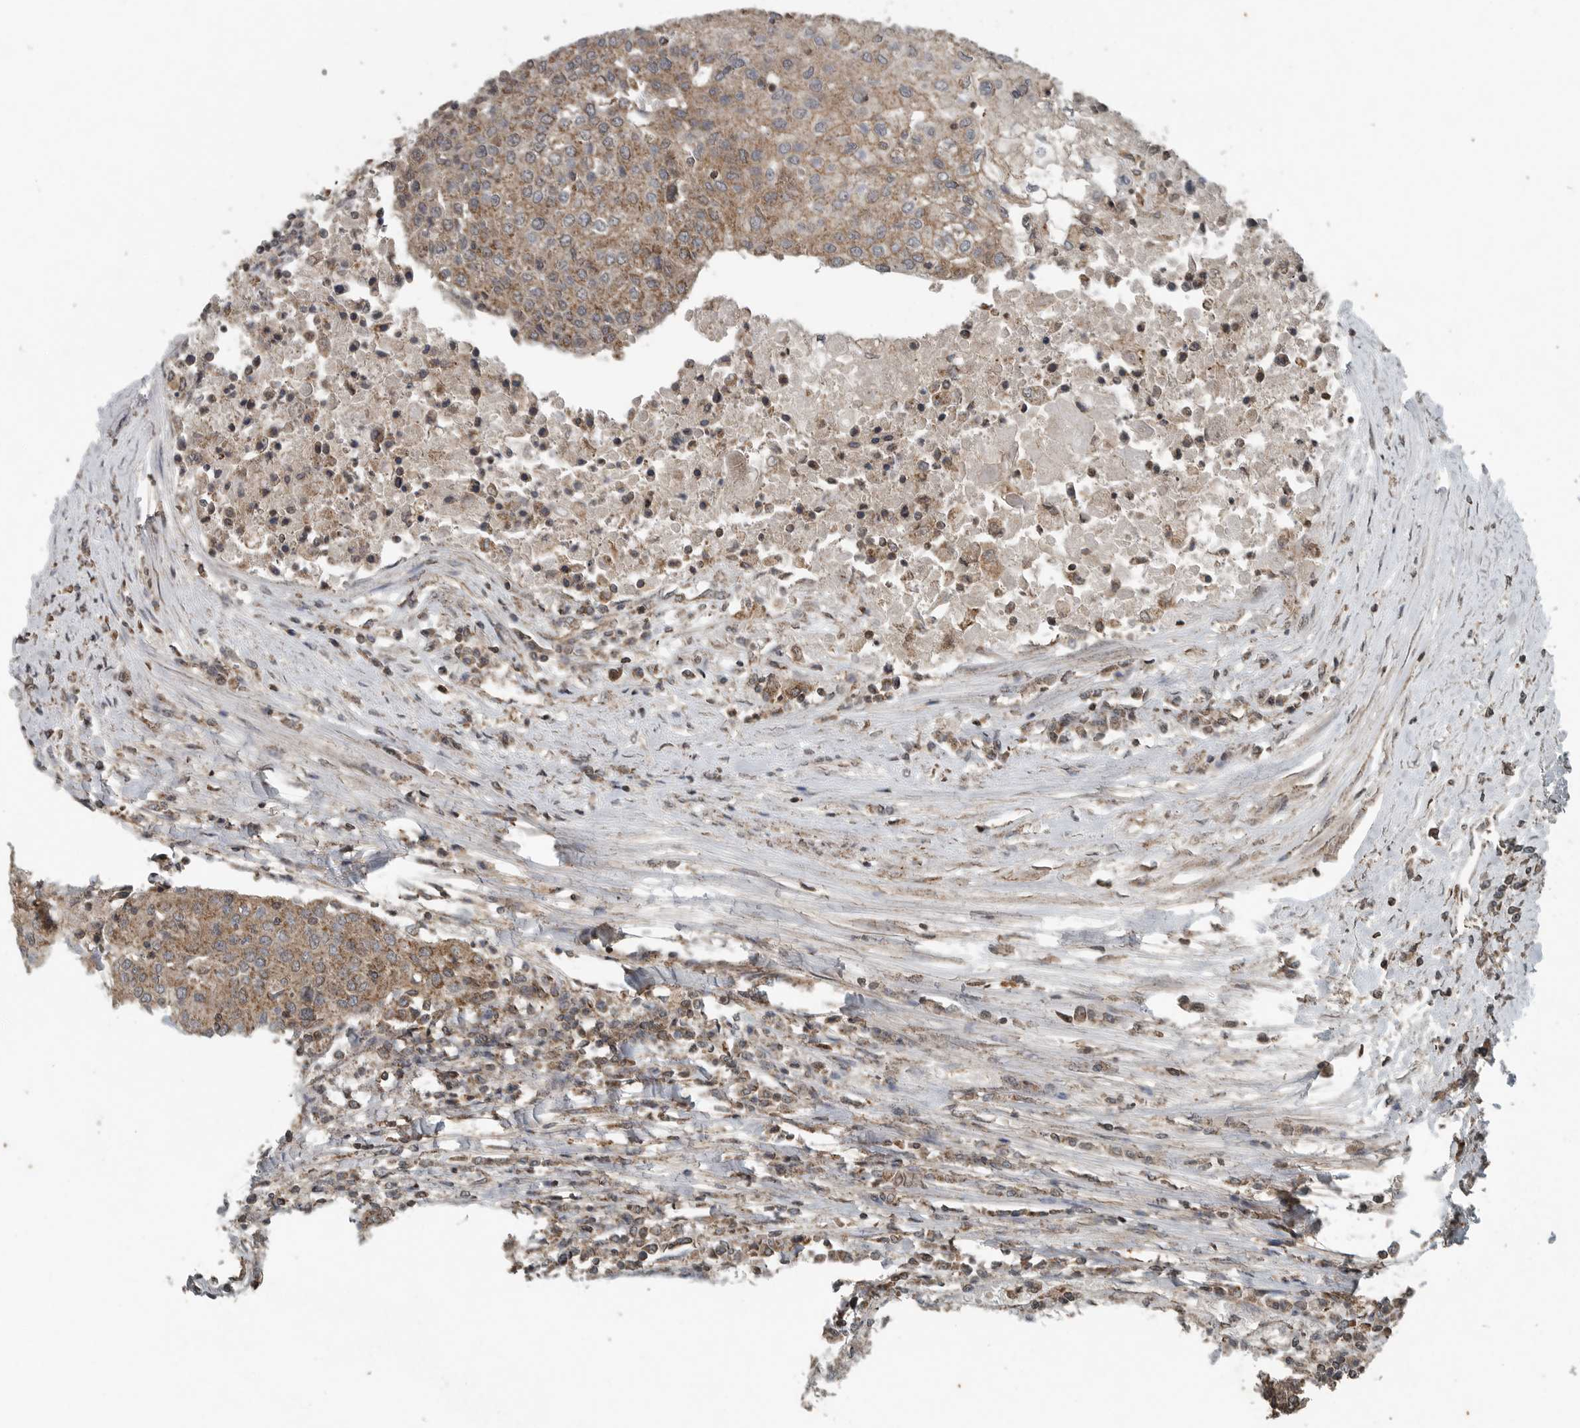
{"staining": {"intensity": "moderate", "quantity": ">75%", "location": "cytoplasmic/membranous"}, "tissue": "urothelial cancer", "cell_type": "Tumor cells", "image_type": "cancer", "snomed": [{"axis": "morphology", "description": "Urothelial carcinoma, High grade"}, {"axis": "topography", "description": "Urinary bladder"}], "caption": "This photomicrograph reveals immunohistochemistry staining of urothelial cancer, with medium moderate cytoplasmic/membranous positivity in about >75% of tumor cells.", "gene": "IL6ST", "patient": {"sex": "female", "age": 85}}